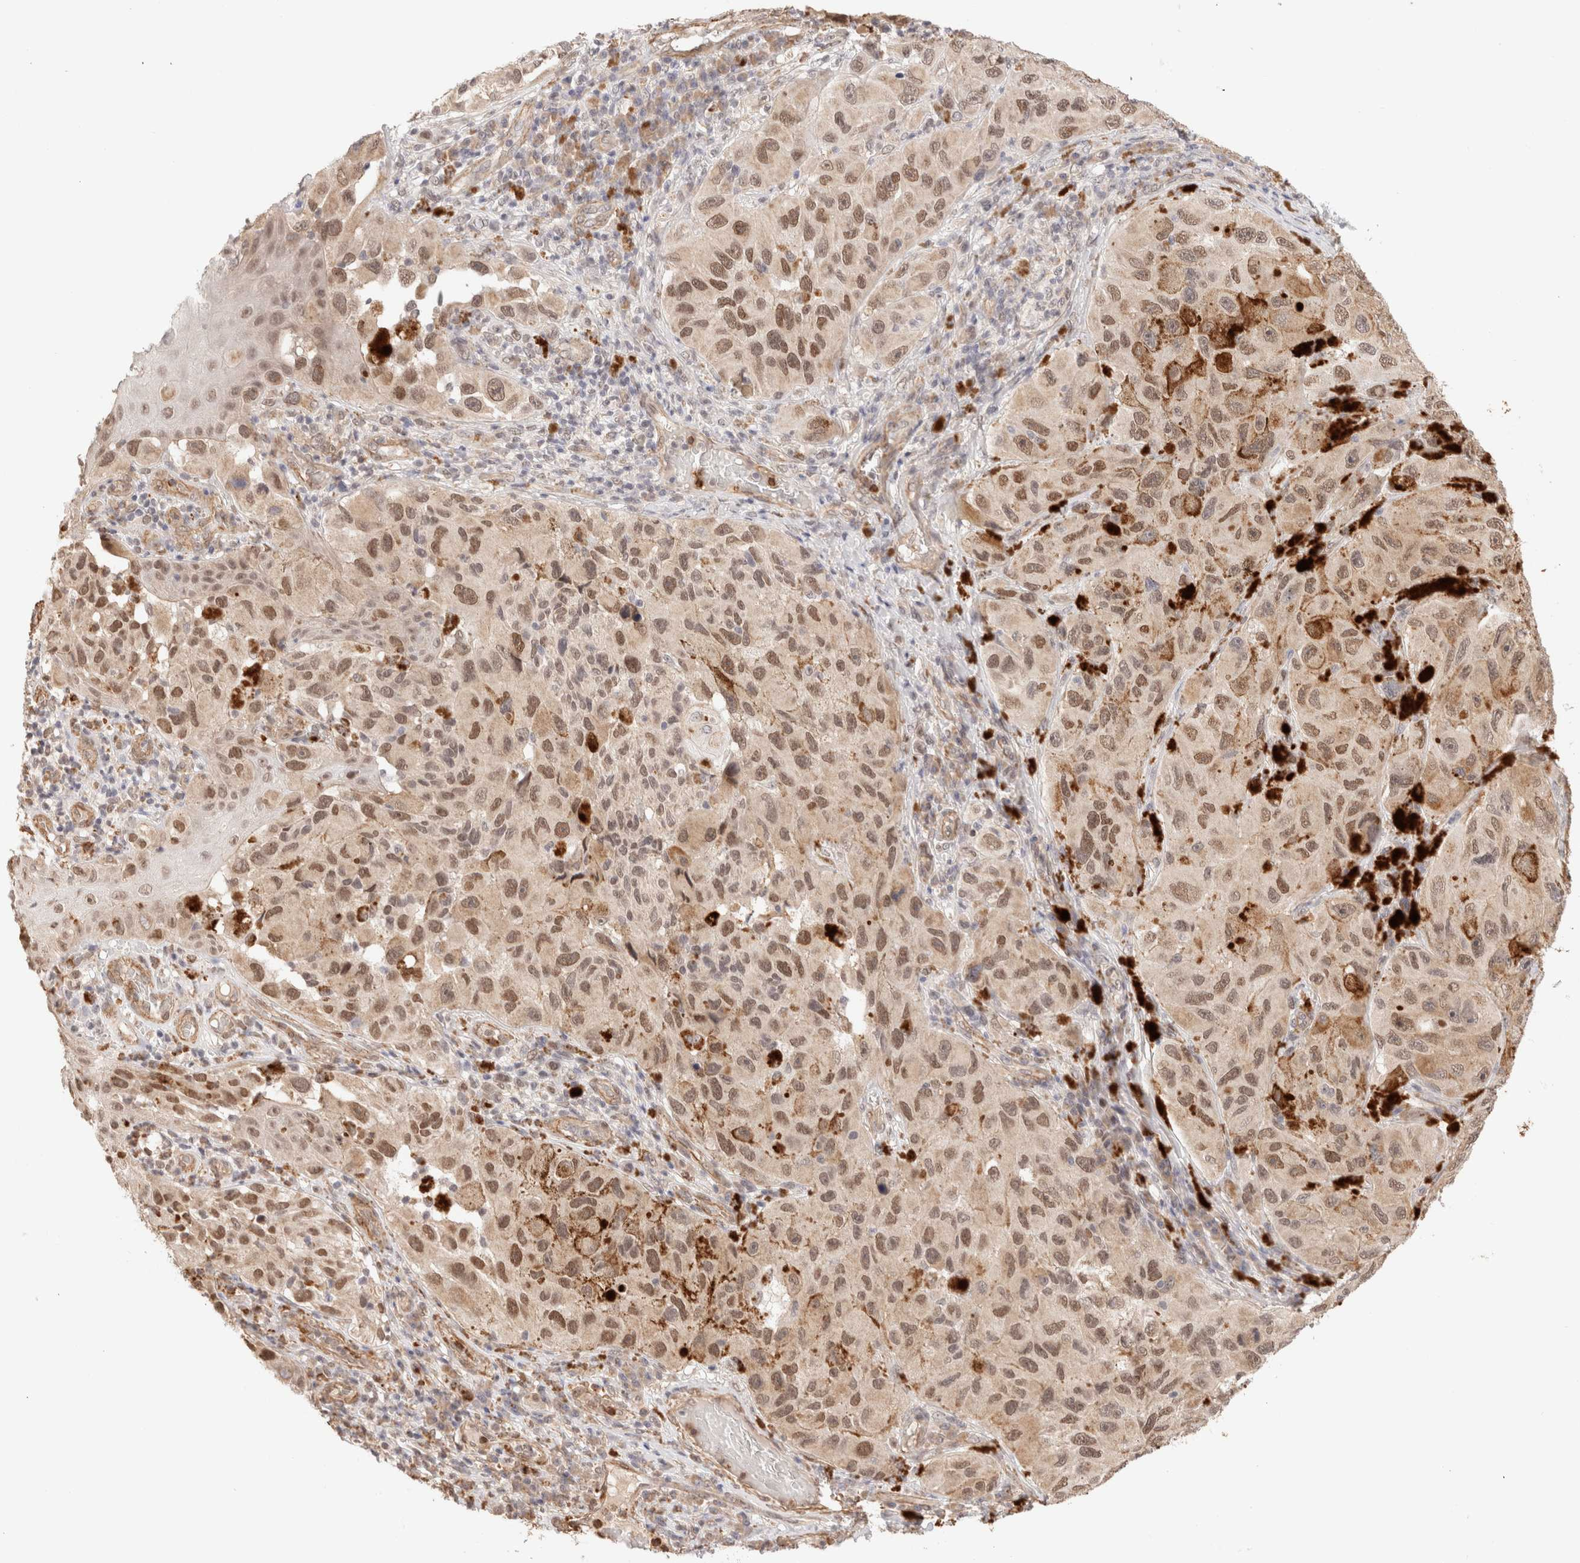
{"staining": {"intensity": "moderate", "quantity": ">75%", "location": "cytoplasmic/membranous,nuclear"}, "tissue": "melanoma", "cell_type": "Tumor cells", "image_type": "cancer", "snomed": [{"axis": "morphology", "description": "Malignant melanoma, NOS"}, {"axis": "topography", "description": "Skin"}], "caption": "Protein positivity by immunohistochemistry (IHC) exhibits moderate cytoplasmic/membranous and nuclear staining in approximately >75% of tumor cells in melanoma.", "gene": "BRPF3", "patient": {"sex": "female", "age": 73}}